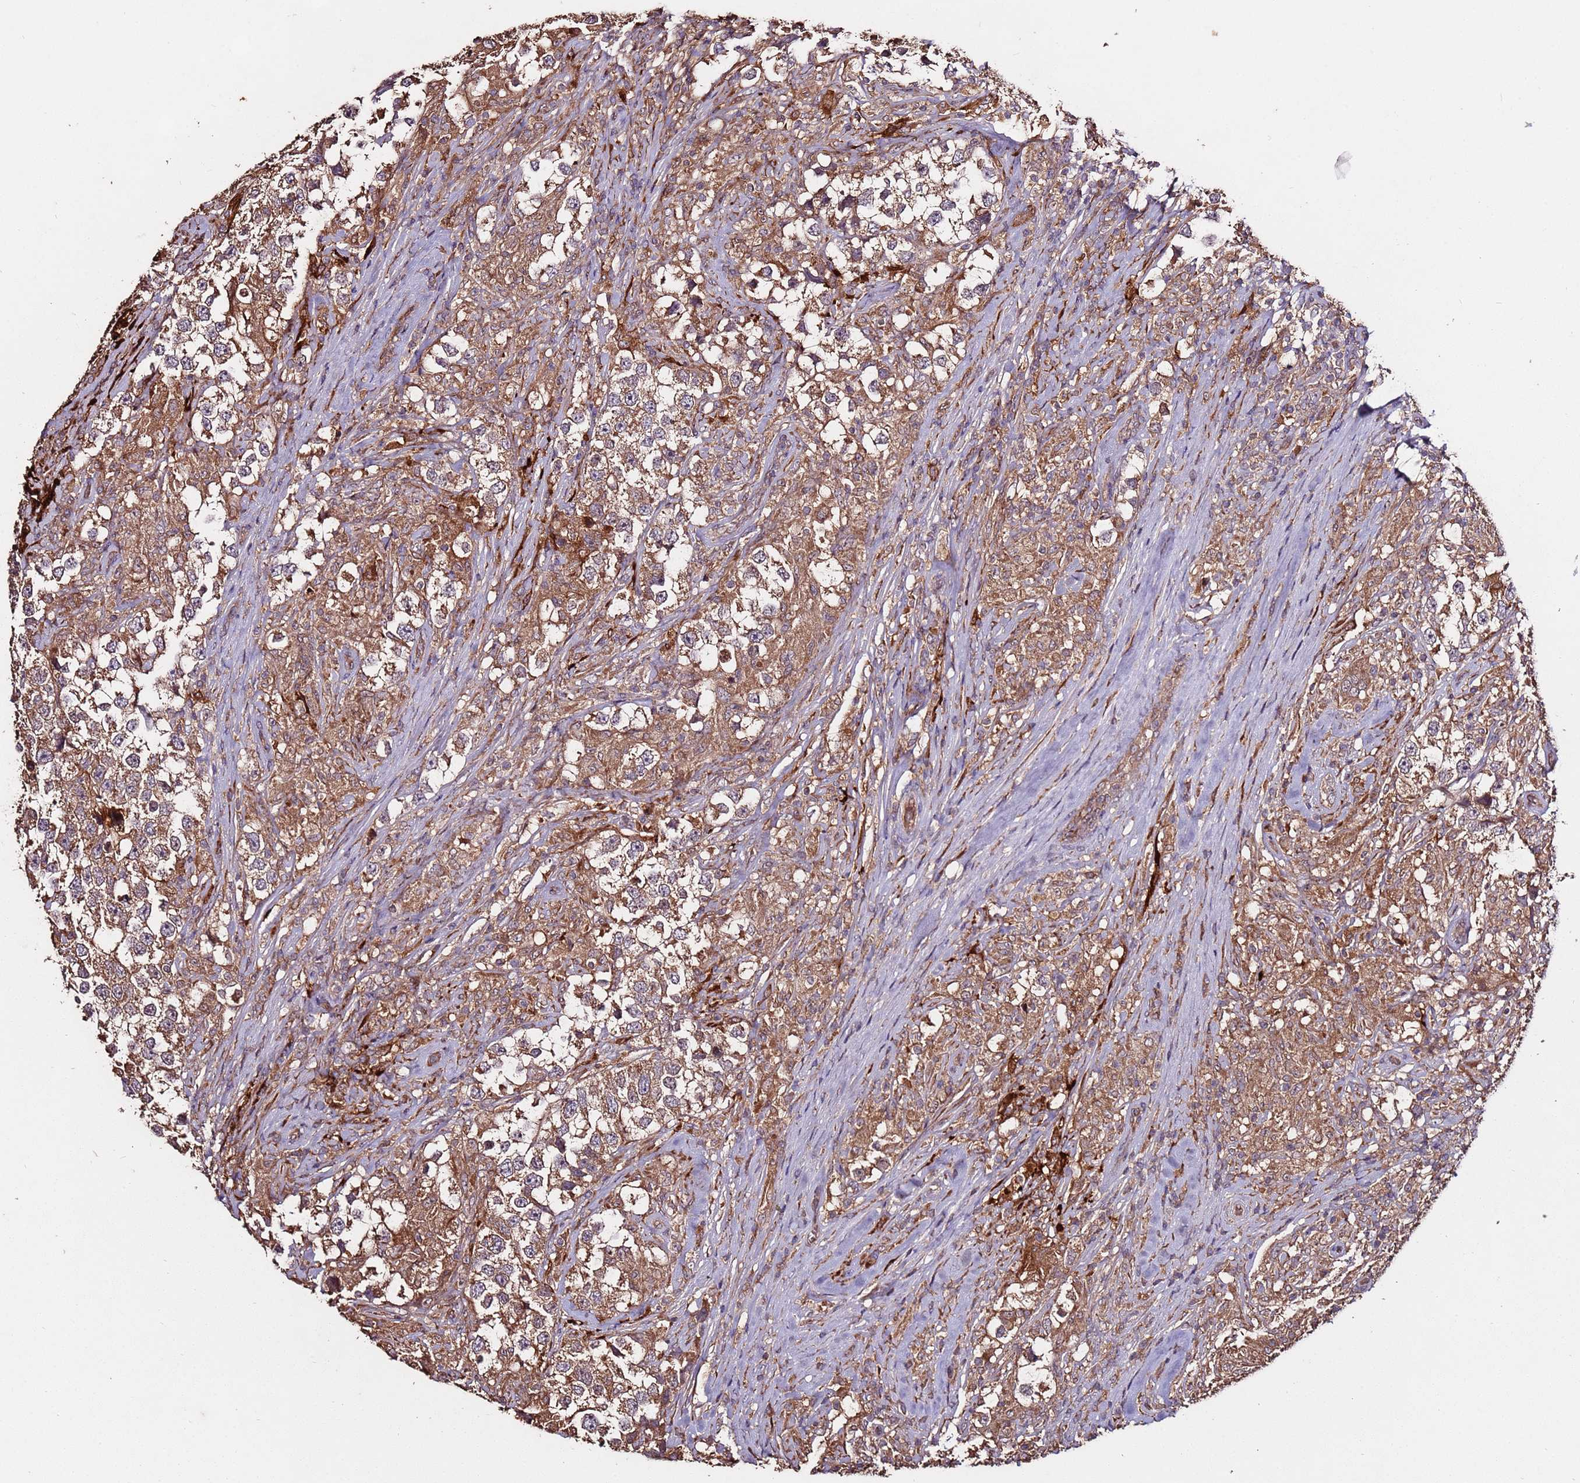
{"staining": {"intensity": "moderate", "quantity": ">75%", "location": "cytoplasmic/membranous"}, "tissue": "testis cancer", "cell_type": "Tumor cells", "image_type": "cancer", "snomed": [{"axis": "morphology", "description": "Seminoma, NOS"}, {"axis": "topography", "description": "Testis"}], "caption": "DAB immunohistochemical staining of human testis cancer shows moderate cytoplasmic/membranous protein positivity in about >75% of tumor cells.", "gene": "RPS15A", "patient": {"sex": "male", "age": 46}}